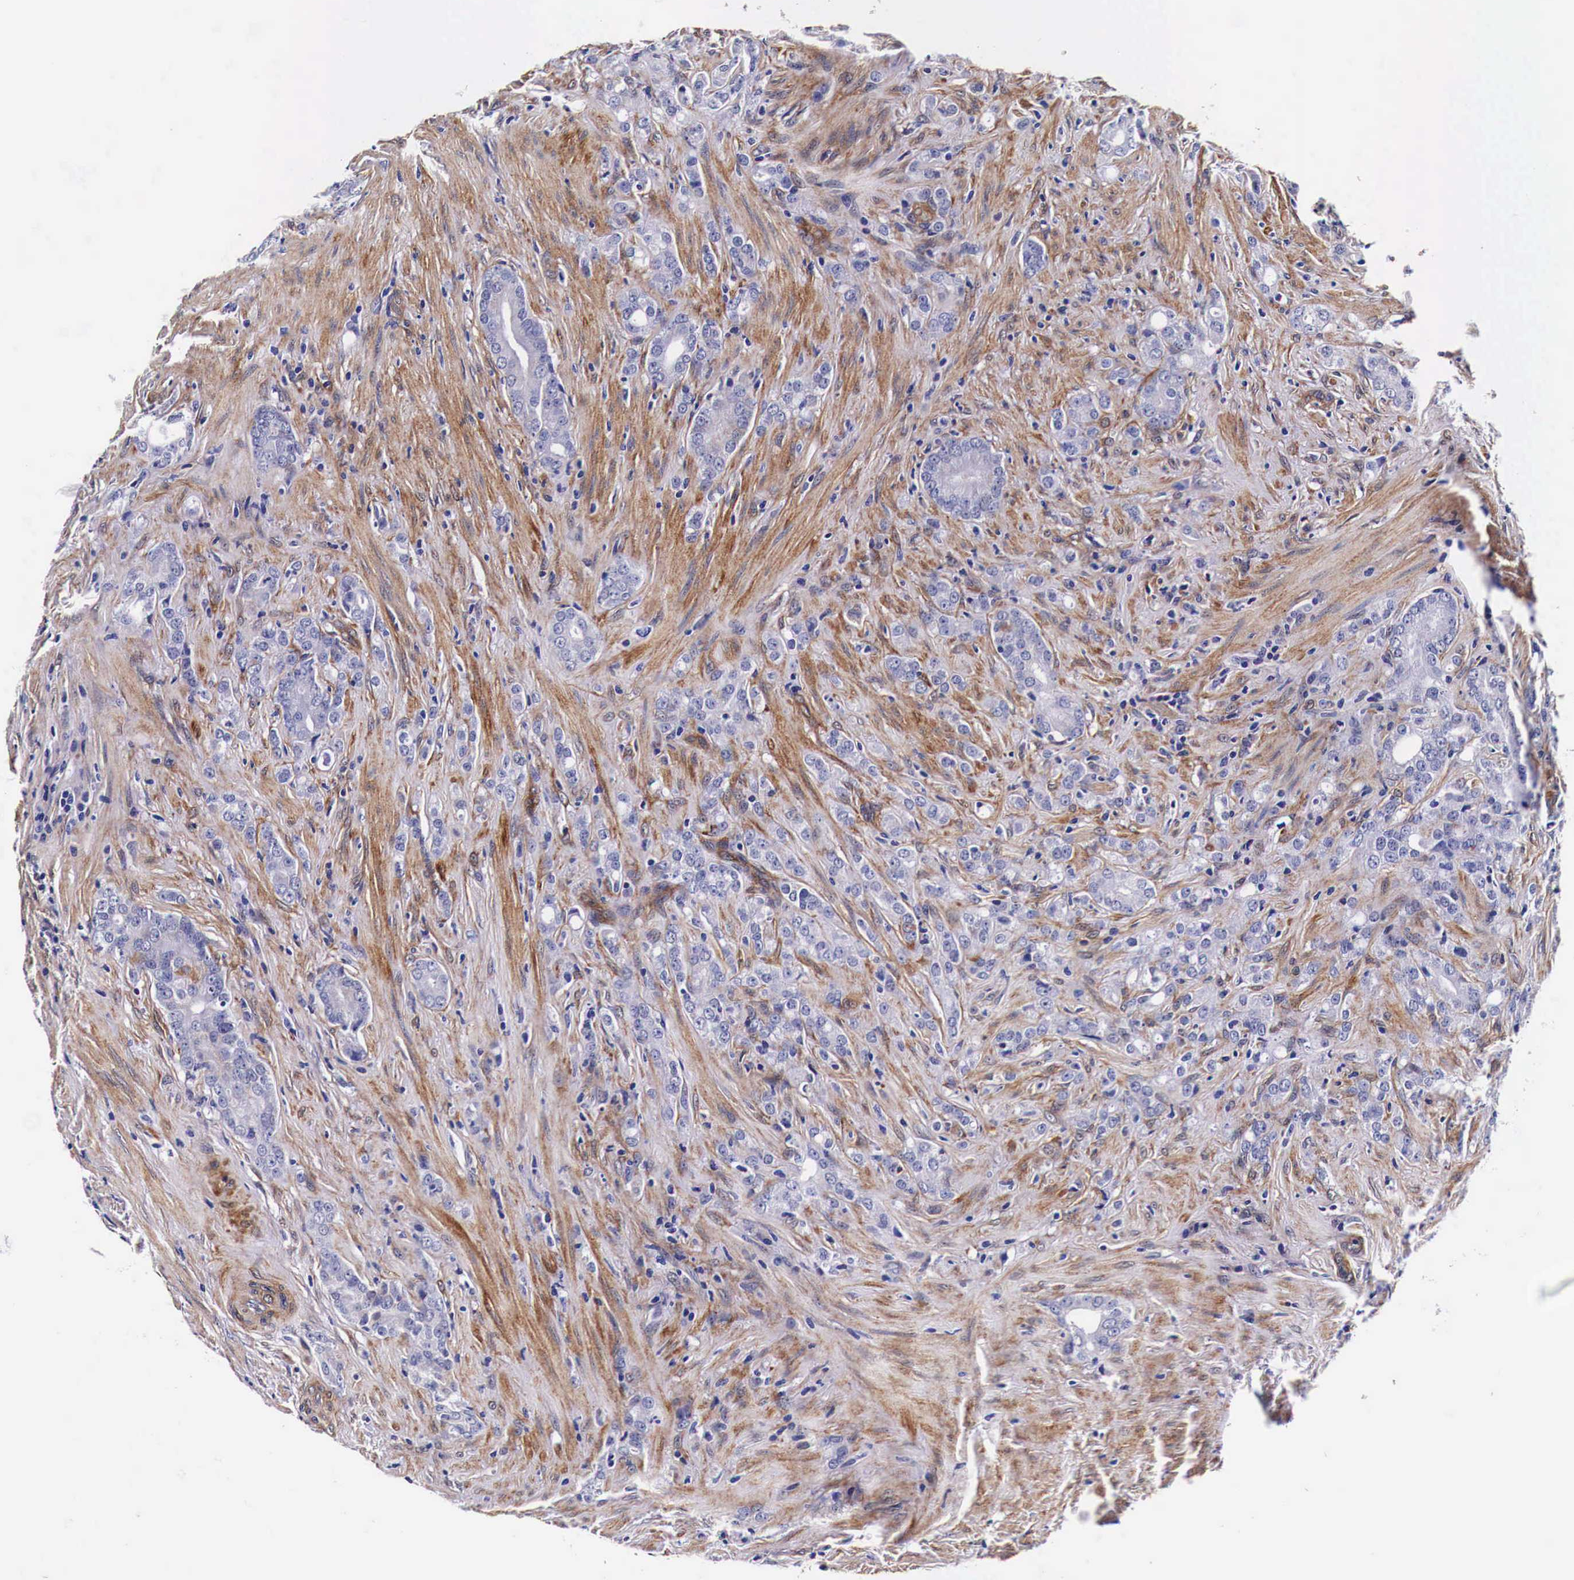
{"staining": {"intensity": "negative", "quantity": "none", "location": "none"}, "tissue": "prostate cancer", "cell_type": "Tumor cells", "image_type": "cancer", "snomed": [{"axis": "morphology", "description": "Adenocarcinoma, Medium grade"}, {"axis": "topography", "description": "Prostate"}], "caption": "A histopathology image of adenocarcinoma (medium-grade) (prostate) stained for a protein displays no brown staining in tumor cells. Nuclei are stained in blue.", "gene": "HSPB1", "patient": {"sex": "male", "age": 59}}